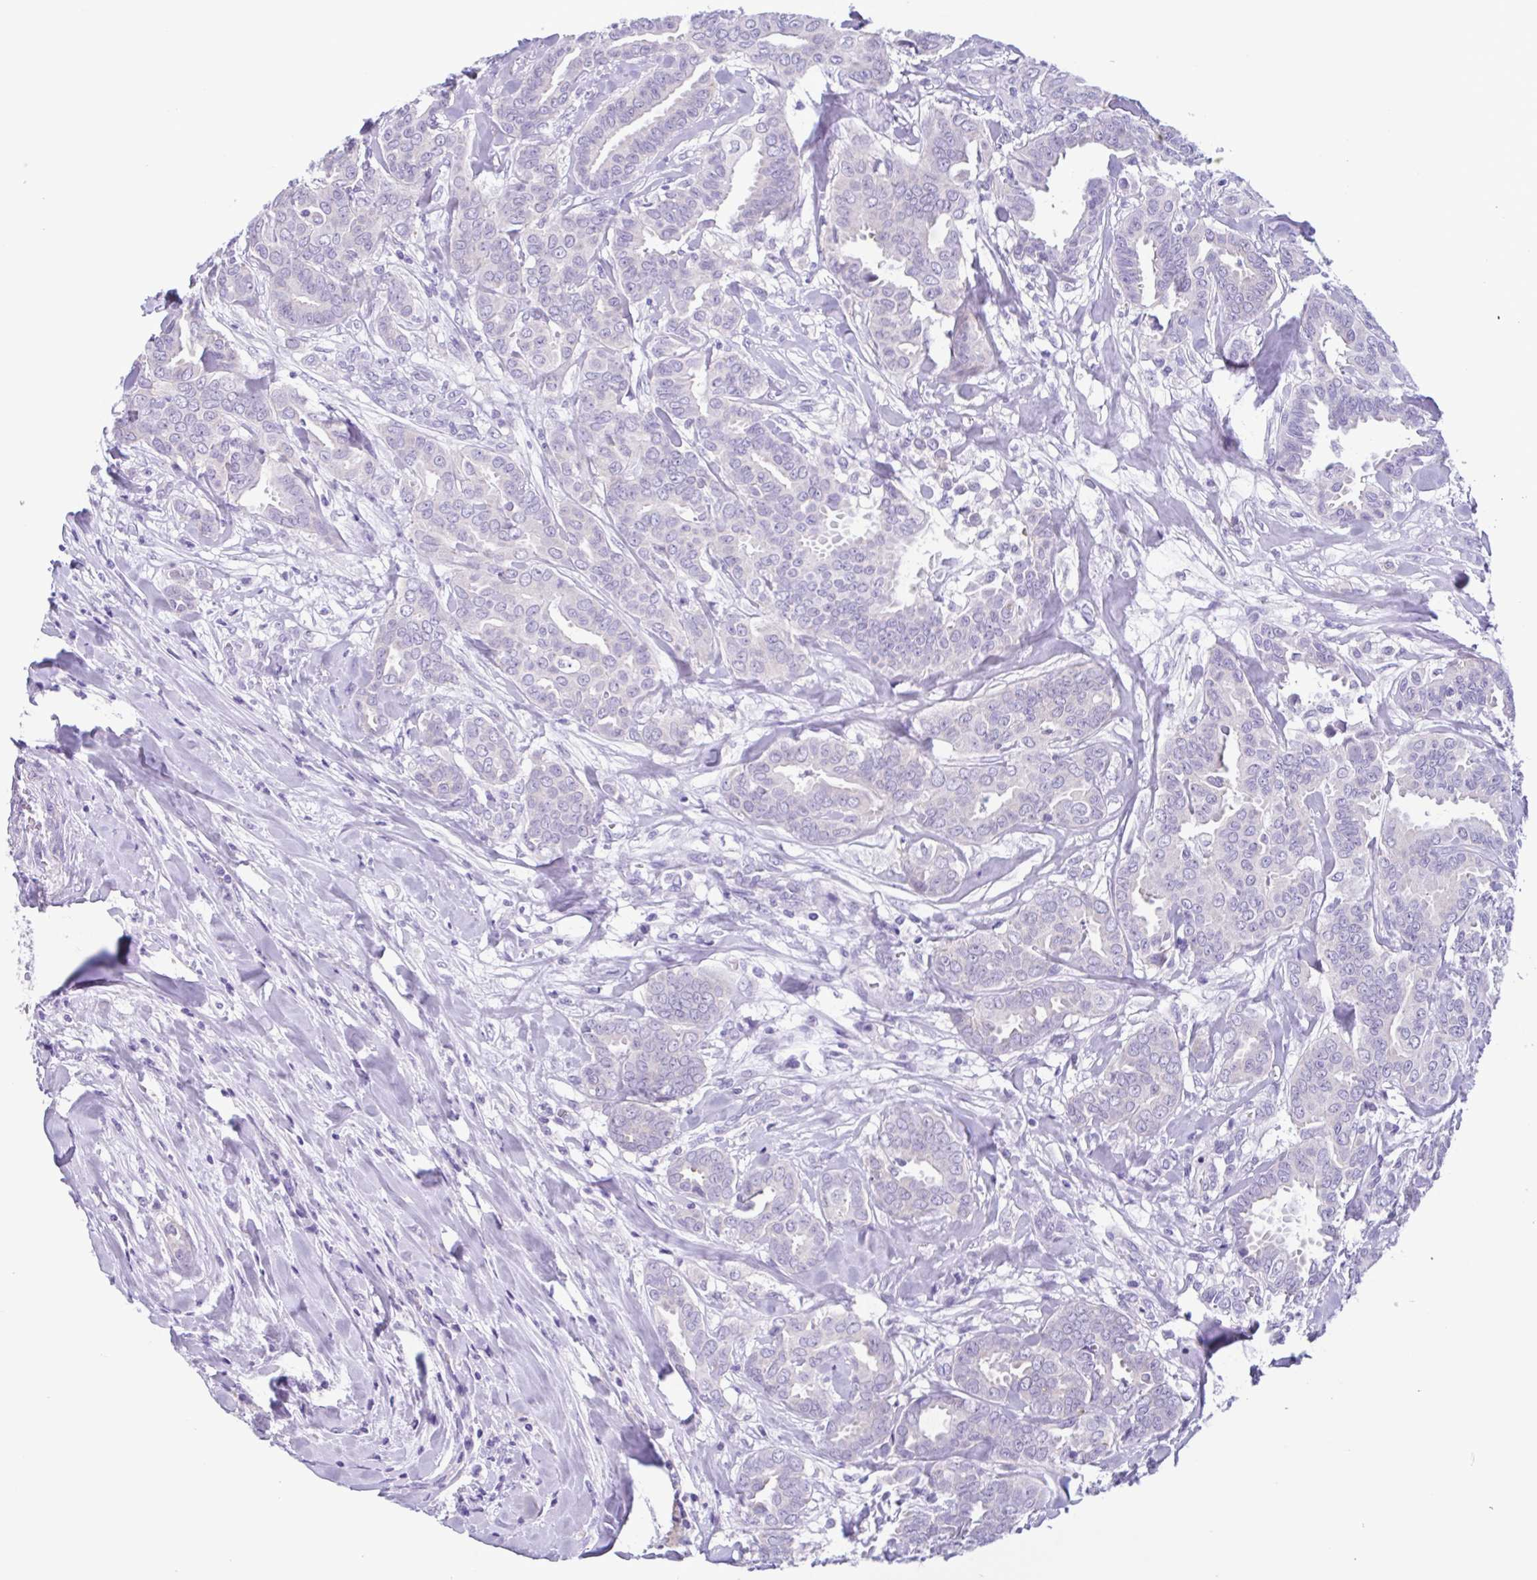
{"staining": {"intensity": "negative", "quantity": "none", "location": "none"}, "tissue": "breast cancer", "cell_type": "Tumor cells", "image_type": "cancer", "snomed": [{"axis": "morphology", "description": "Duct carcinoma"}, {"axis": "topography", "description": "Breast"}], "caption": "This is a image of immunohistochemistry staining of breast invasive ductal carcinoma, which shows no positivity in tumor cells.", "gene": "INAFM1", "patient": {"sex": "female", "age": 45}}